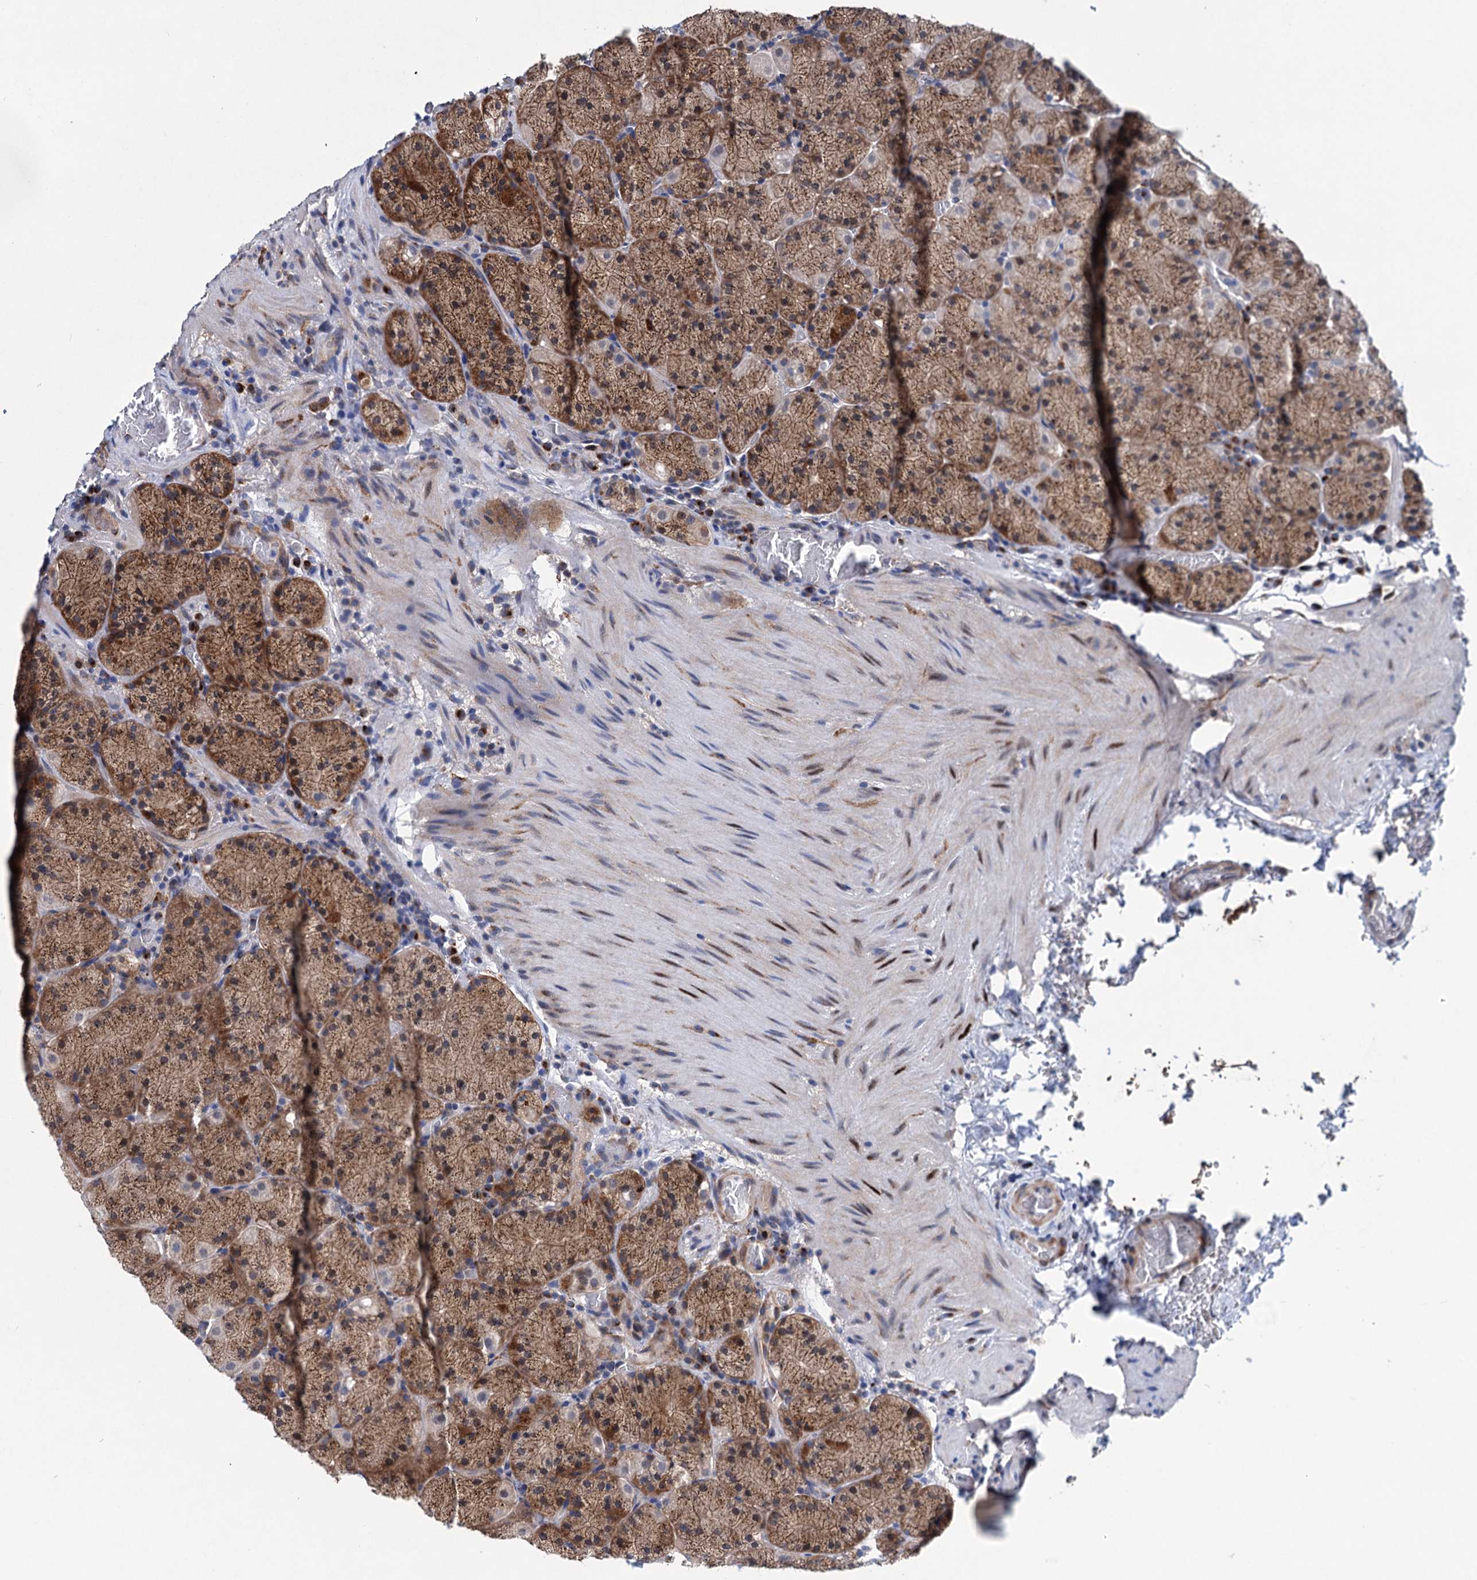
{"staining": {"intensity": "moderate", "quantity": ">75%", "location": "cytoplasmic/membranous"}, "tissue": "stomach", "cell_type": "Glandular cells", "image_type": "normal", "snomed": [{"axis": "morphology", "description": "Normal tissue, NOS"}, {"axis": "topography", "description": "Stomach, upper"}, {"axis": "topography", "description": "Stomach, lower"}], "caption": "A histopathology image of human stomach stained for a protein displays moderate cytoplasmic/membranous brown staining in glandular cells. Immunohistochemistry stains the protein of interest in brown and the nuclei are stained blue.", "gene": "EYA4", "patient": {"sex": "male", "age": 80}}